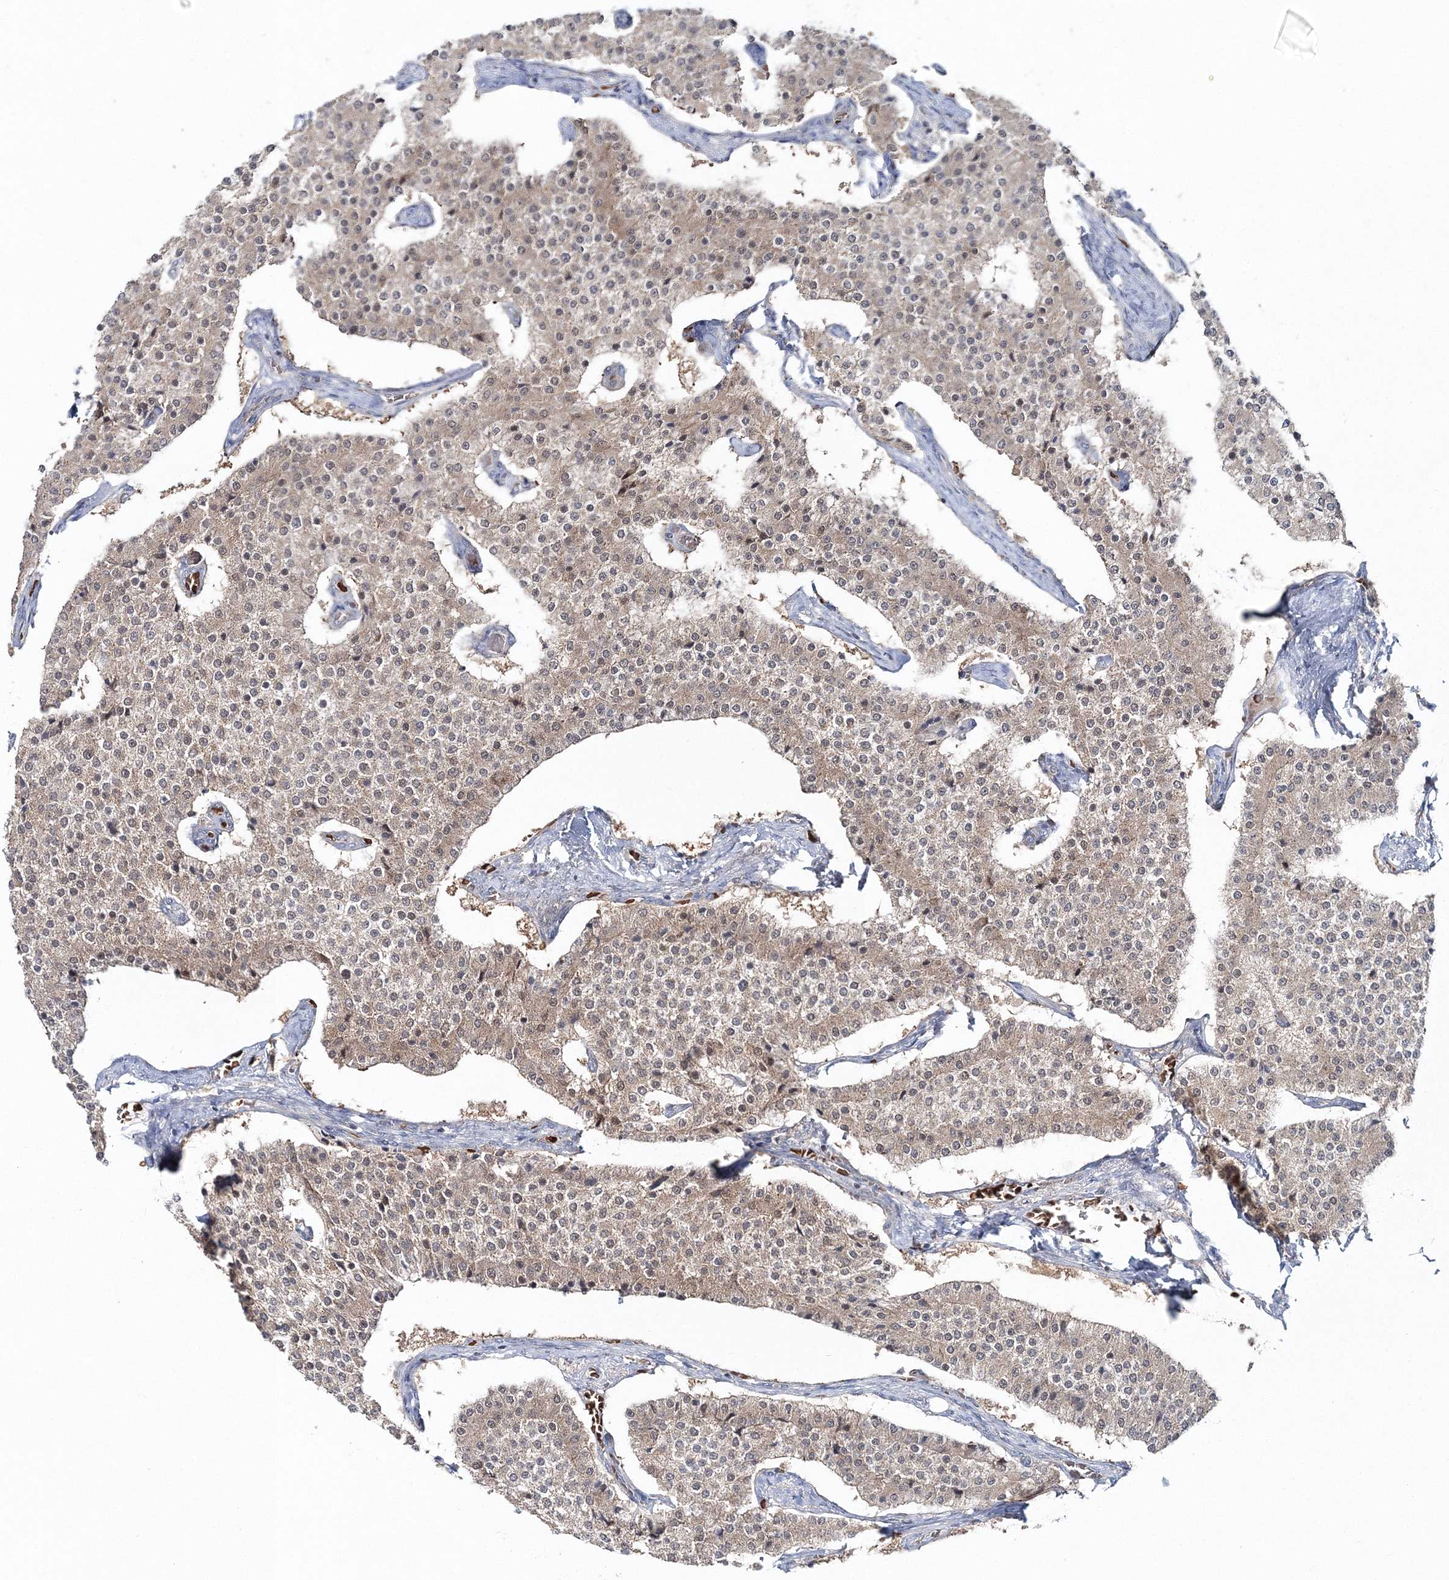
{"staining": {"intensity": "weak", "quantity": ">75%", "location": "cytoplasmic/membranous"}, "tissue": "carcinoid", "cell_type": "Tumor cells", "image_type": "cancer", "snomed": [{"axis": "morphology", "description": "Carcinoid, malignant, NOS"}, {"axis": "topography", "description": "Colon"}], "caption": "Weak cytoplasmic/membranous protein expression is appreciated in approximately >75% of tumor cells in carcinoid. (DAB IHC with brightfield microscopy, high magnification).", "gene": "PCBD2", "patient": {"sex": "female", "age": 52}}